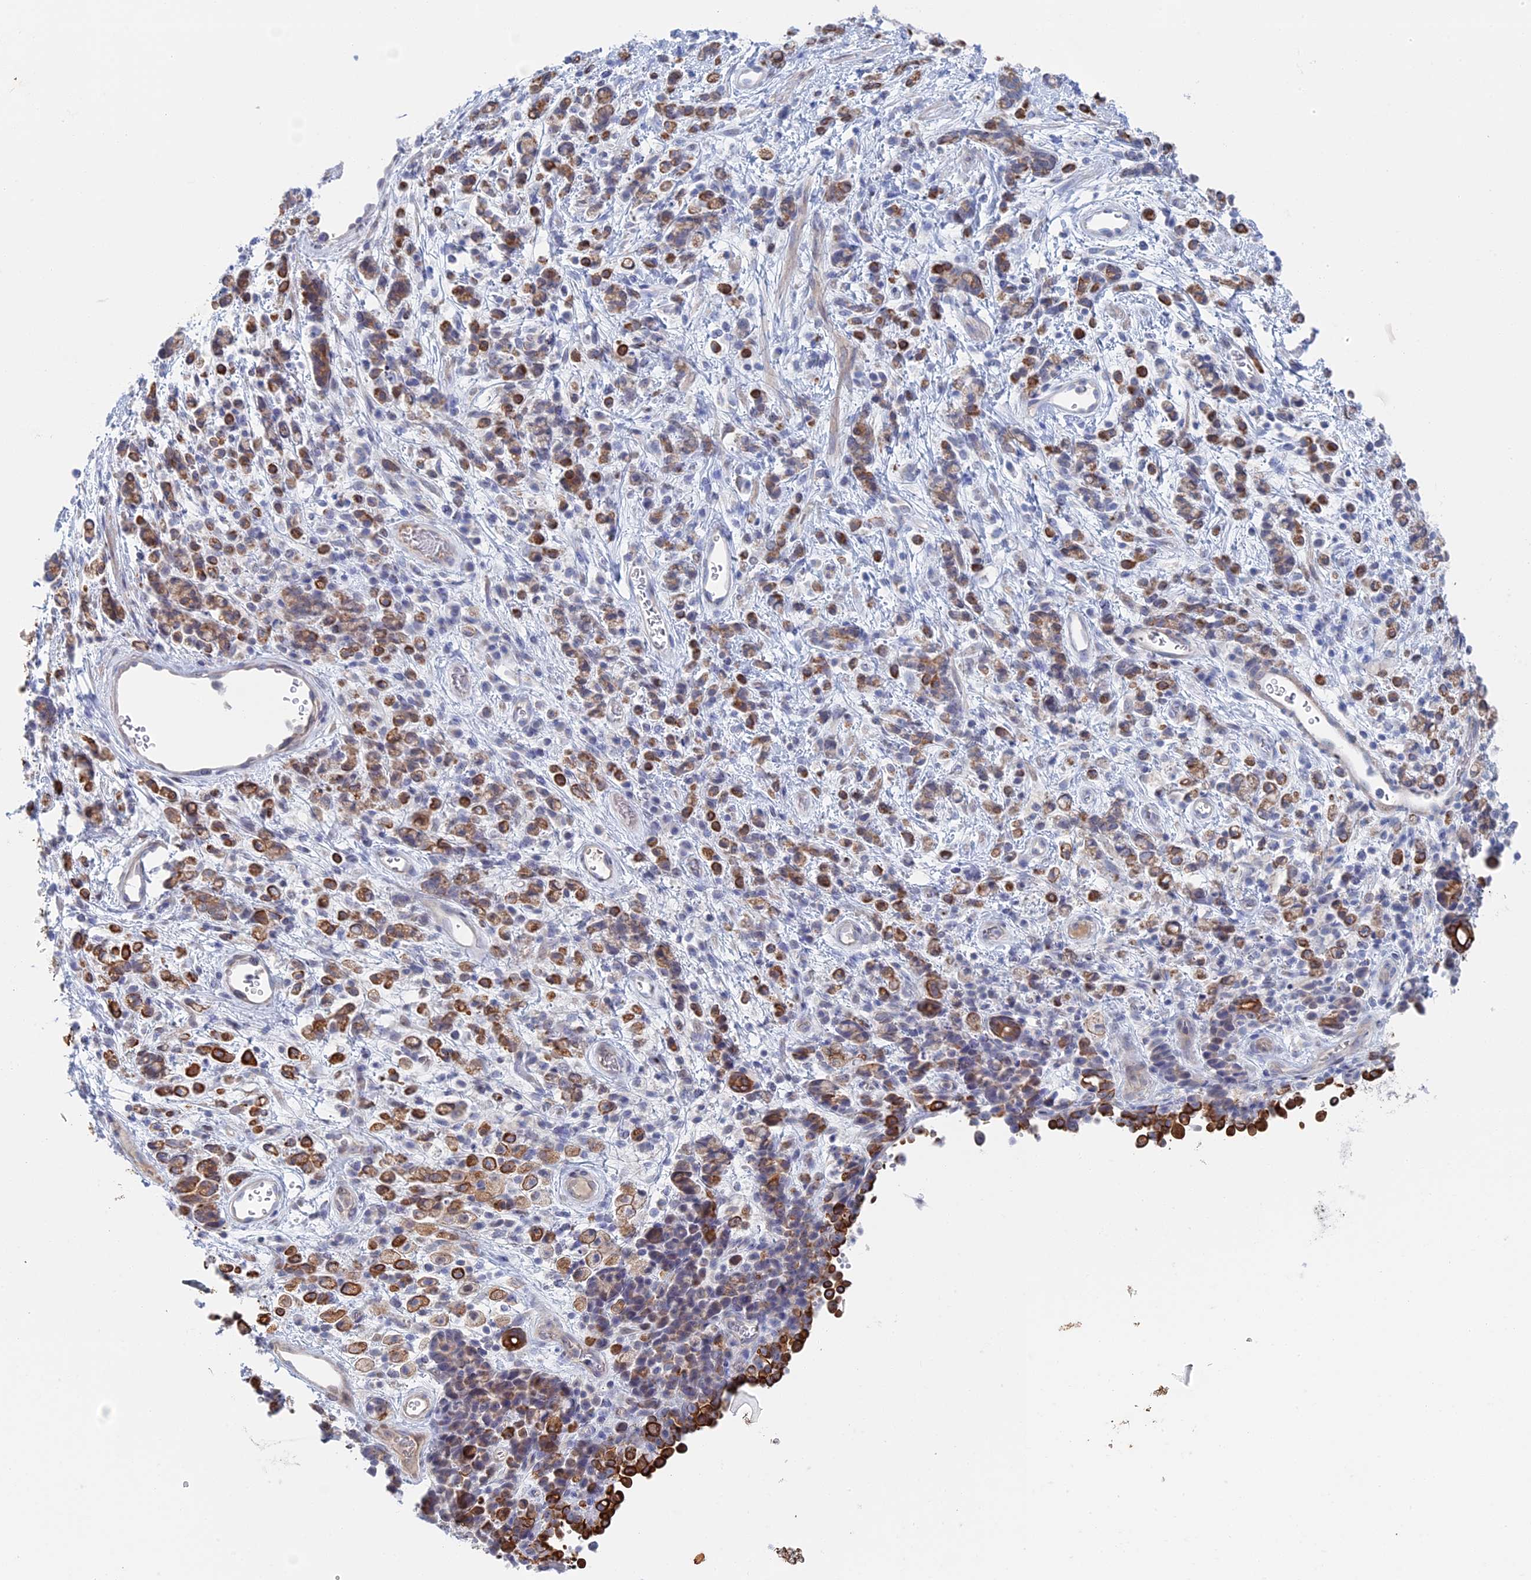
{"staining": {"intensity": "strong", "quantity": "25%-75%", "location": "cytoplasmic/membranous"}, "tissue": "stomach cancer", "cell_type": "Tumor cells", "image_type": "cancer", "snomed": [{"axis": "morphology", "description": "Adenocarcinoma, NOS"}, {"axis": "topography", "description": "Stomach"}], "caption": "Immunohistochemistry (IHC) photomicrograph of adenocarcinoma (stomach) stained for a protein (brown), which shows high levels of strong cytoplasmic/membranous staining in approximately 25%-75% of tumor cells.", "gene": "IL7", "patient": {"sex": "female", "age": 60}}